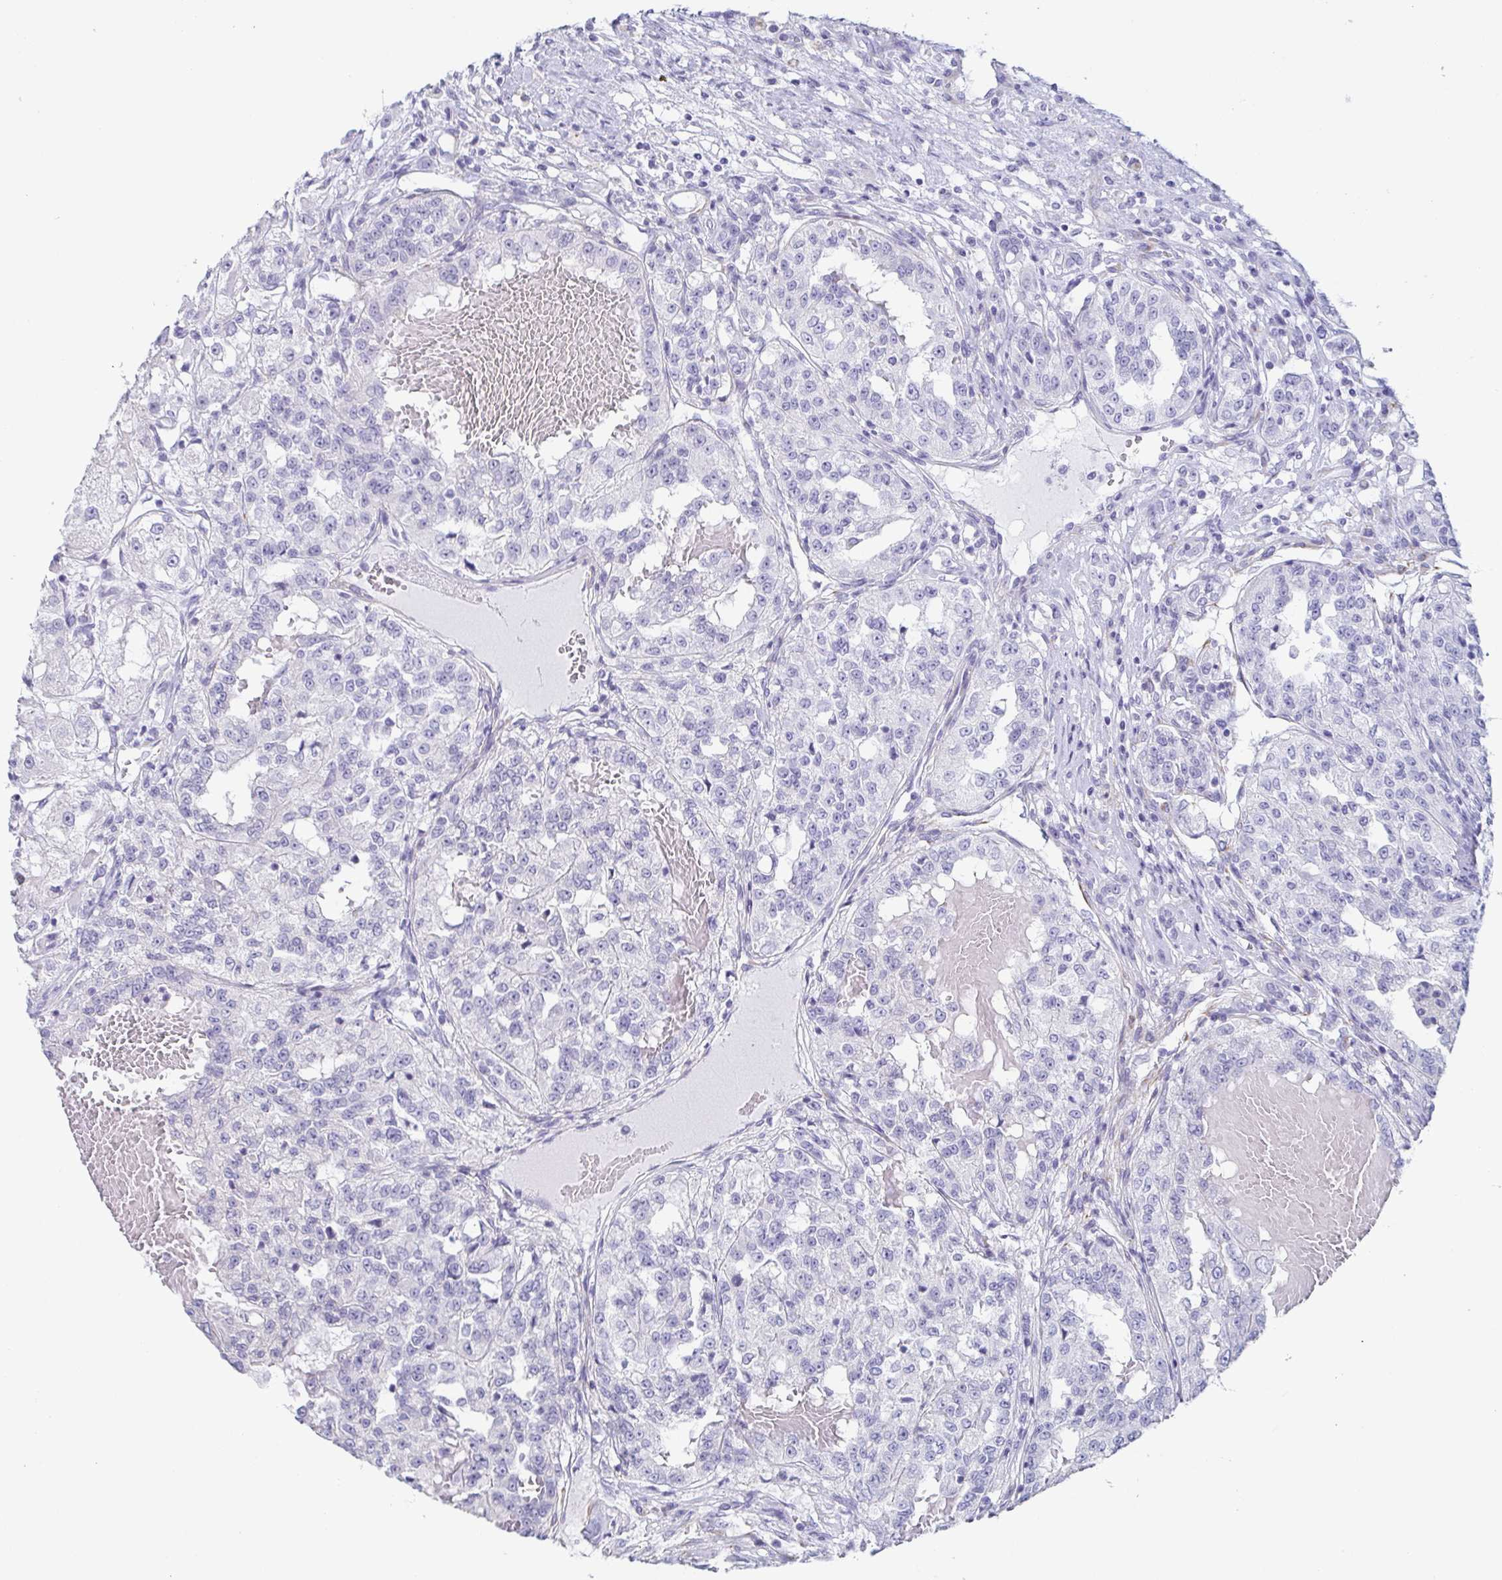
{"staining": {"intensity": "negative", "quantity": "none", "location": "none"}, "tissue": "renal cancer", "cell_type": "Tumor cells", "image_type": "cancer", "snomed": [{"axis": "morphology", "description": "Adenocarcinoma, NOS"}, {"axis": "topography", "description": "Kidney"}], "caption": "A high-resolution image shows immunohistochemistry staining of adenocarcinoma (renal), which demonstrates no significant expression in tumor cells. The staining is performed using DAB (3,3'-diaminobenzidine) brown chromogen with nuclei counter-stained in using hematoxylin.", "gene": "PRR27", "patient": {"sex": "female", "age": 63}}